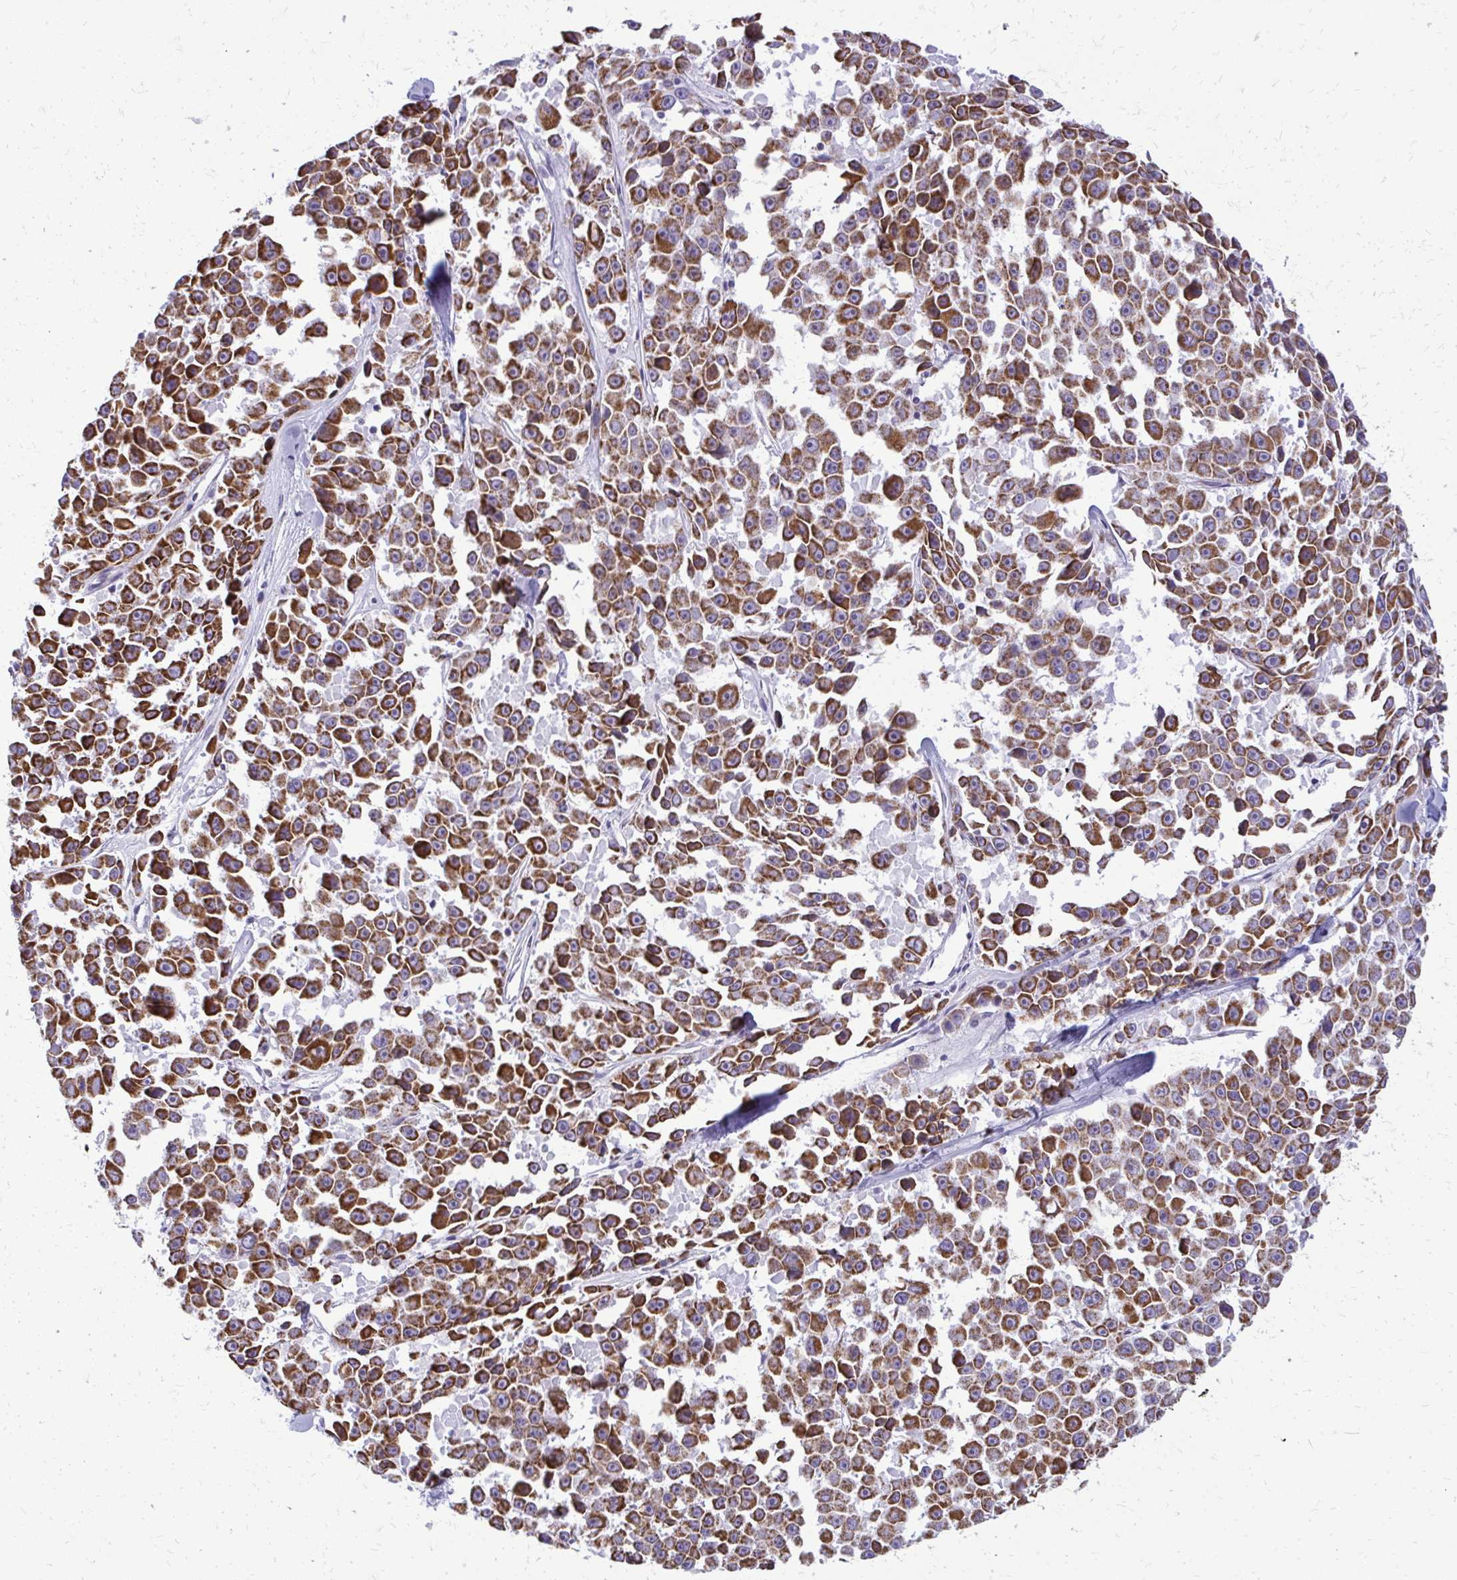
{"staining": {"intensity": "strong", "quantity": ">75%", "location": "cytoplasmic/membranous"}, "tissue": "melanoma", "cell_type": "Tumor cells", "image_type": "cancer", "snomed": [{"axis": "morphology", "description": "Malignant melanoma, NOS"}, {"axis": "topography", "description": "Skin"}], "caption": "Human malignant melanoma stained with a brown dye displays strong cytoplasmic/membranous positive staining in about >75% of tumor cells.", "gene": "IFIT1", "patient": {"sex": "female", "age": 66}}